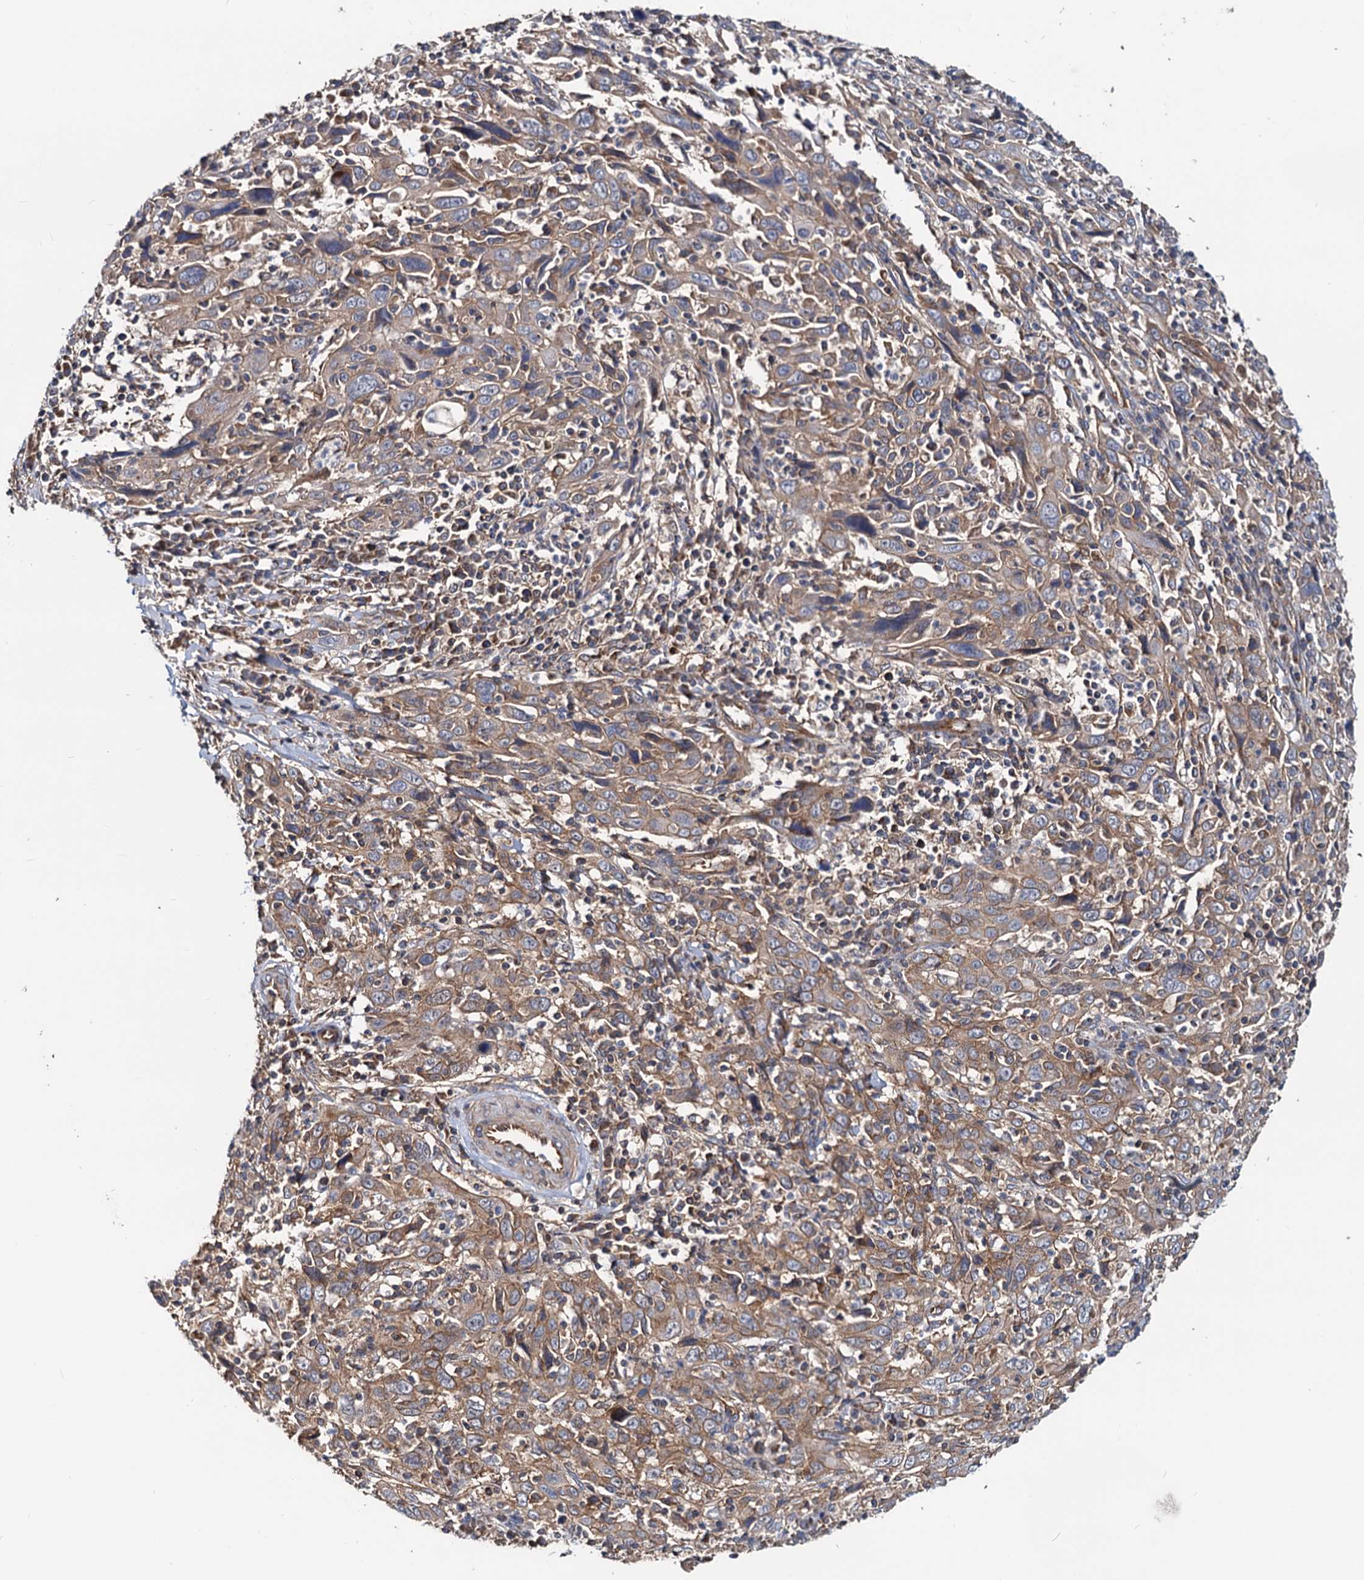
{"staining": {"intensity": "moderate", "quantity": "25%-75%", "location": "cytoplasmic/membranous"}, "tissue": "cervical cancer", "cell_type": "Tumor cells", "image_type": "cancer", "snomed": [{"axis": "morphology", "description": "Squamous cell carcinoma, NOS"}, {"axis": "topography", "description": "Cervix"}], "caption": "Moderate cytoplasmic/membranous protein staining is appreciated in about 25%-75% of tumor cells in squamous cell carcinoma (cervical). Using DAB (3,3'-diaminobenzidine) (brown) and hematoxylin (blue) stains, captured at high magnification using brightfield microscopy.", "gene": "IDI1", "patient": {"sex": "female", "age": 46}}